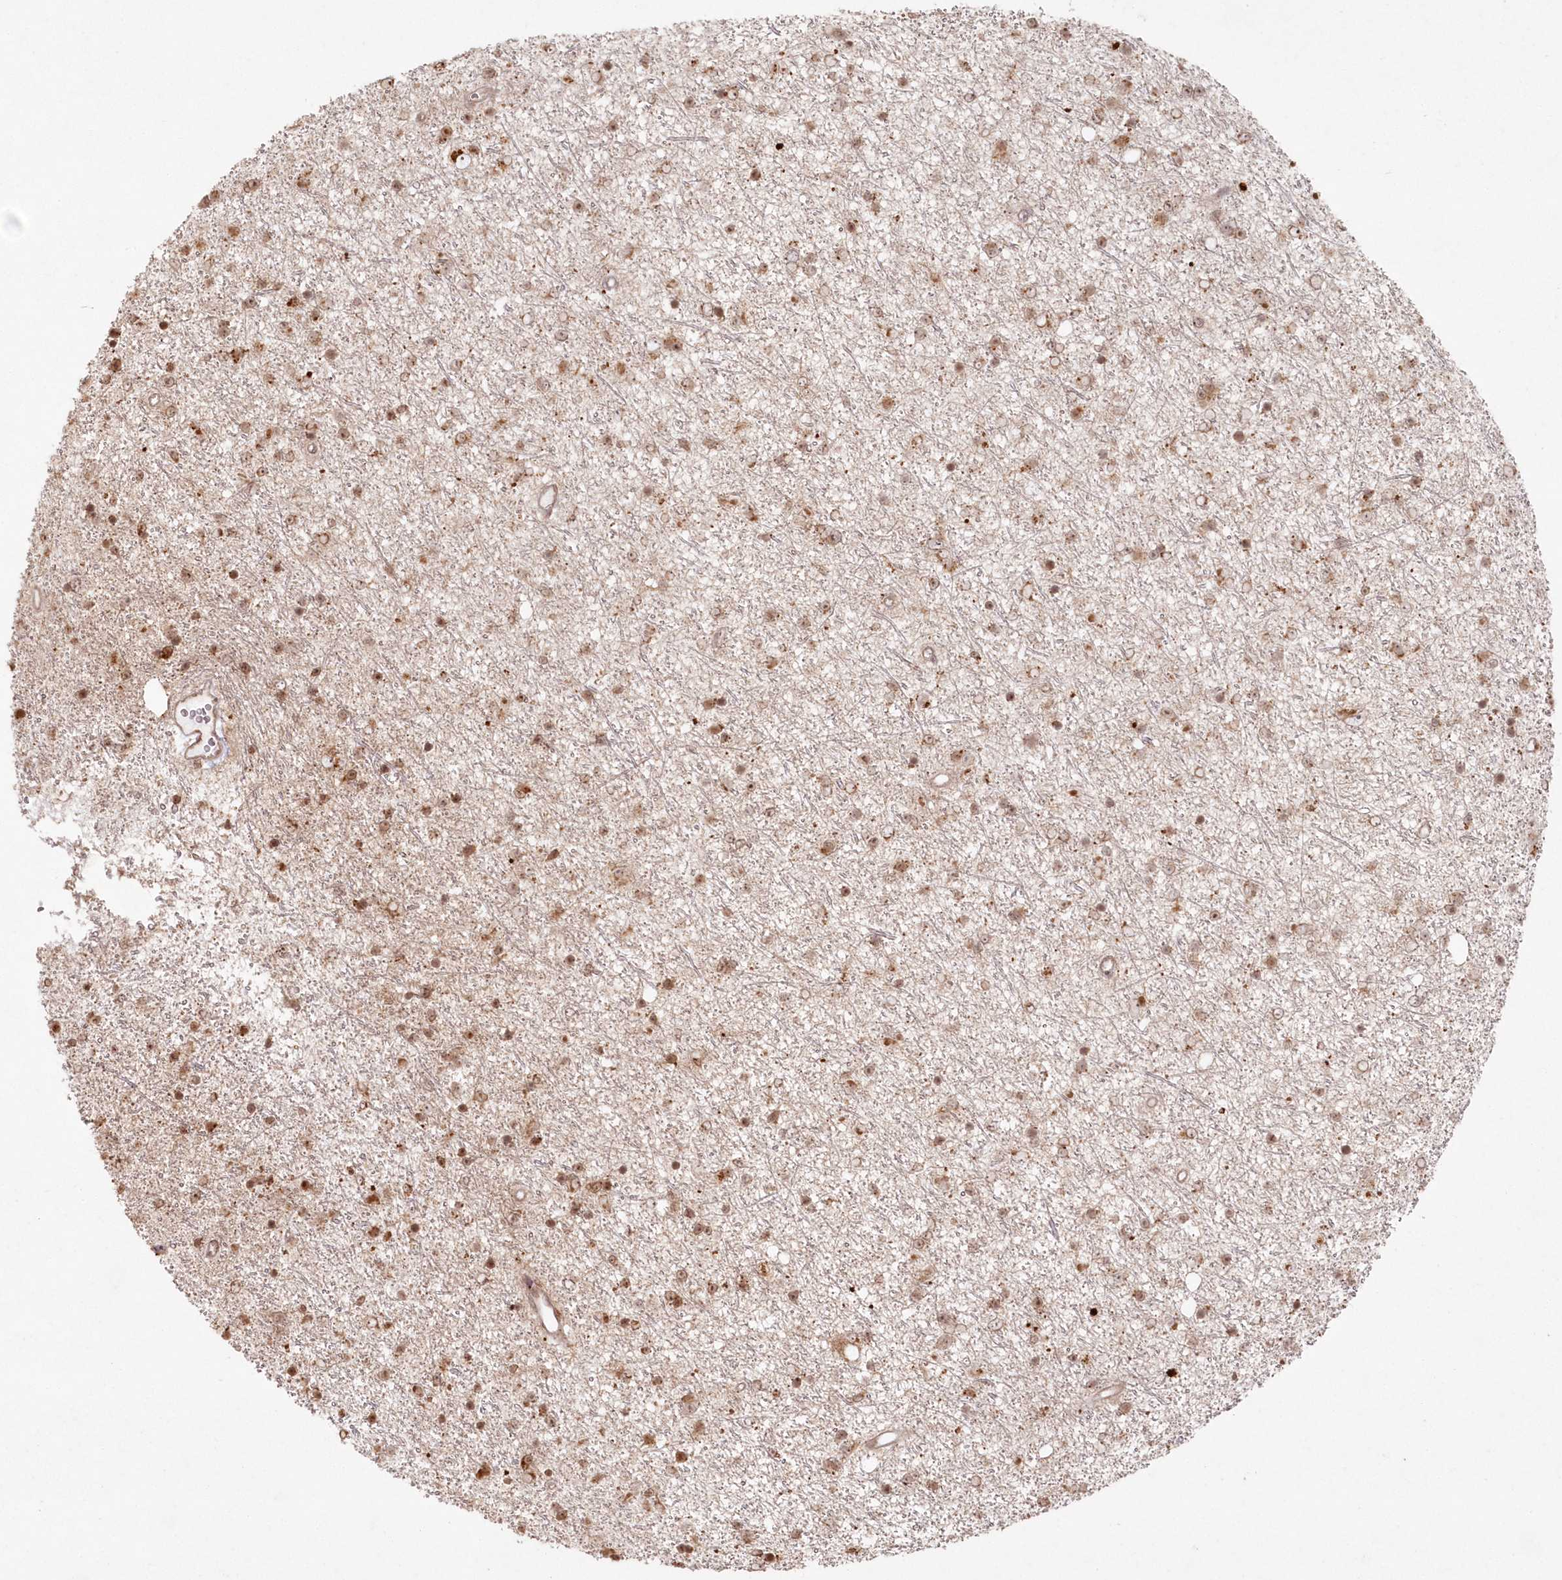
{"staining": {"intensity": "moderate", "quantity": "25%-75%", "location": "cytoplasmic/membranous,nuclear"}, "tissue": "glioma", "cell_type": "Tumor cells", "image_type": "cancer", "snomed": [{"axis": "morphology", "description": "Glioma, malignant, Low grade"}, {"axis": "topography", "description": "Cerebral cortex"}], "caption": "Protein analysis of glioma tissue shows moderate cytoplasmic/membranous and nuclear expression in approximately 25%-75% of tumor cells.", "gene": "ARSB", "patient": {"sex": "female", "age": 39}}